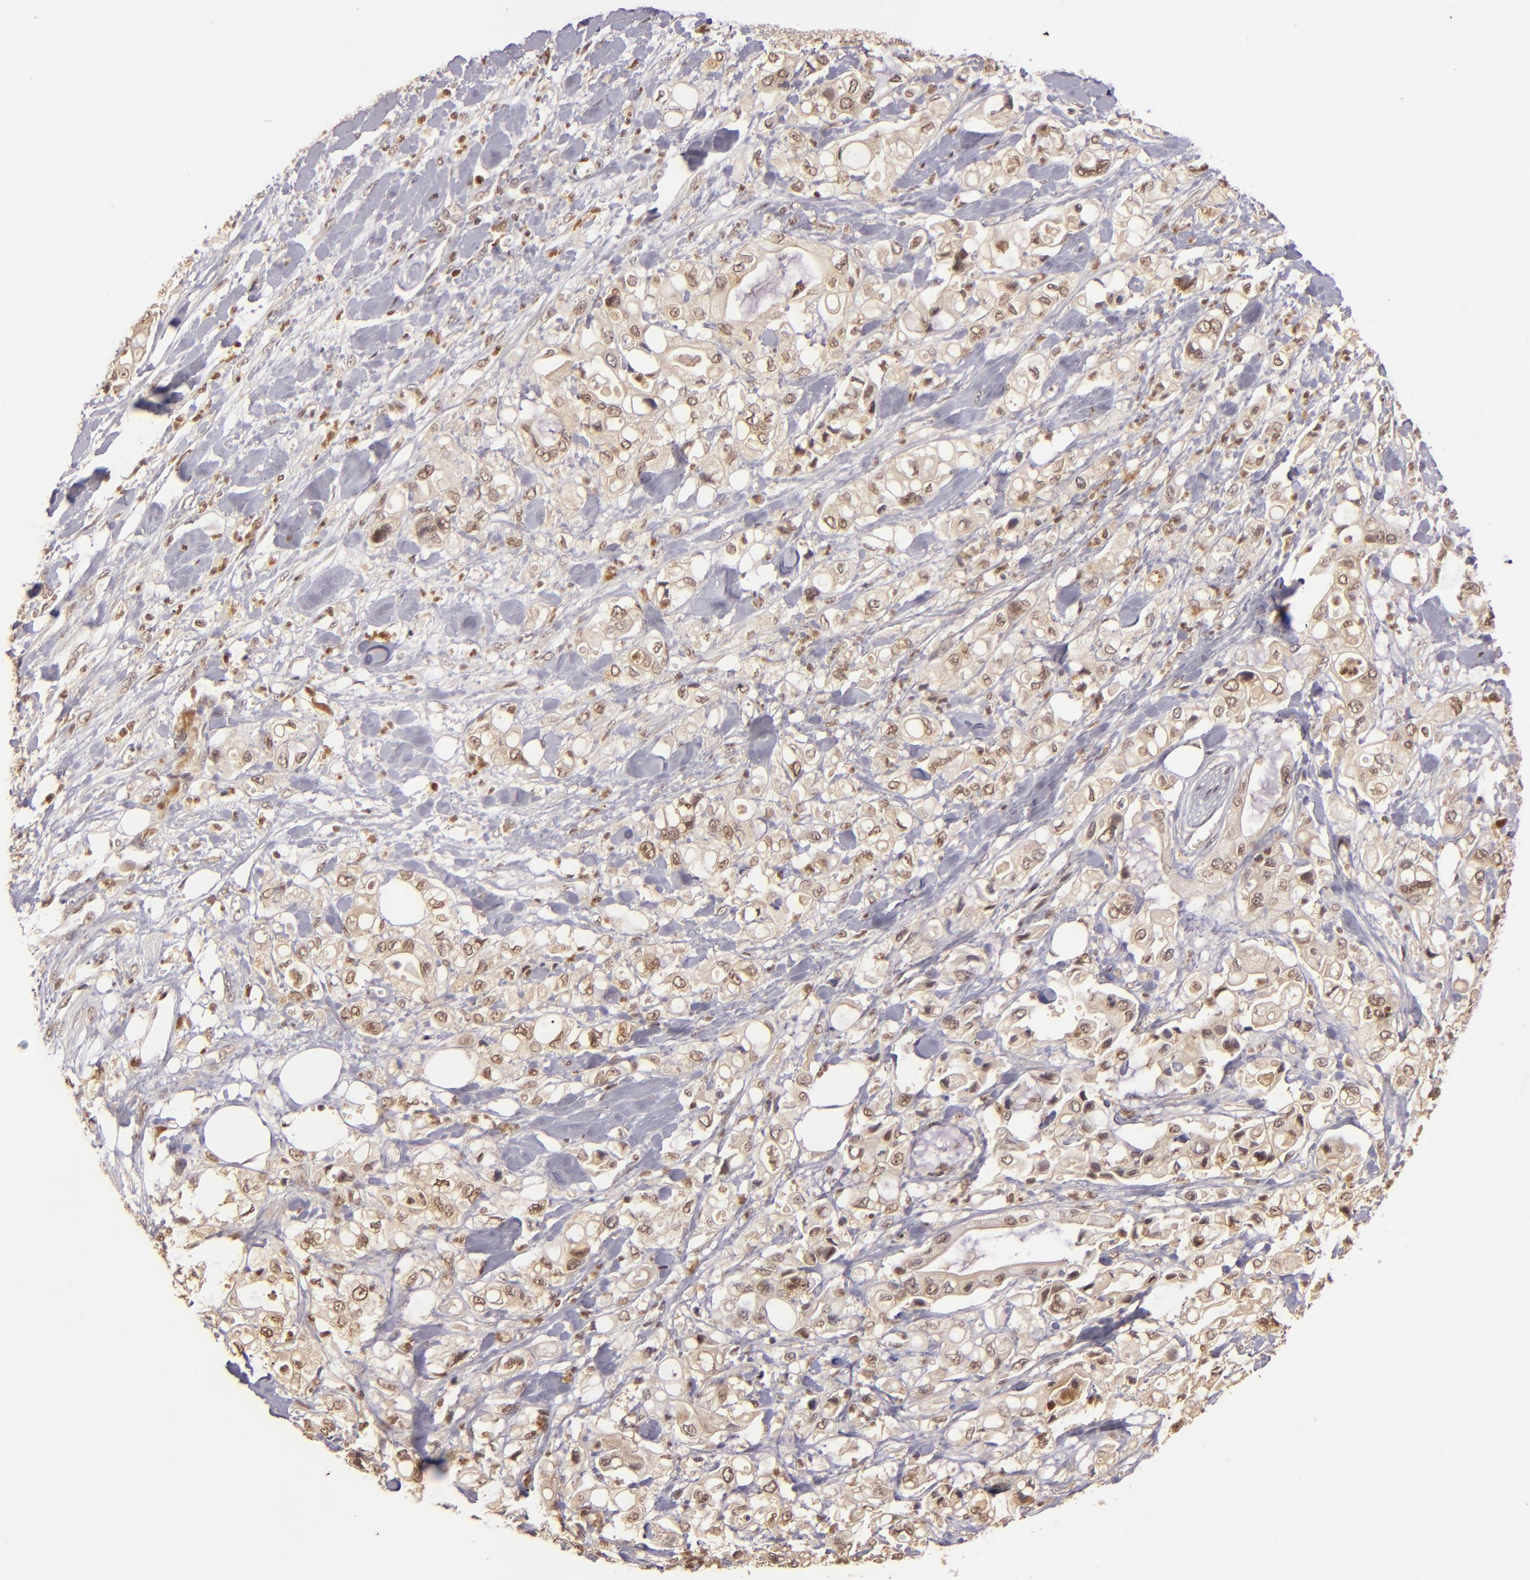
{"staining": {"intensity": "weak", "quantity": ">75%", "location": "cytoplasmic/membranous,nuclear"}, "tissue": "pancreatic cancer", "cell_type": "Tumor cells", "image_type": "cancer", "snomed": [{"axis": "morphology", "description": "Adenocarcinoma, NOS"}, {"axis": "topography", "description": "Pancreas"}], "caption": "An immunohistochemistry histopathology image of tumor tissue is shown. Protein staining in brown labels weak cytoplasmic/membranous and nuclear positivity in pancreatic cancer (adenocarcinoma) within tumor cells.", "gene": "LRG1", "patient": {"sex": "male", "age": 70}}